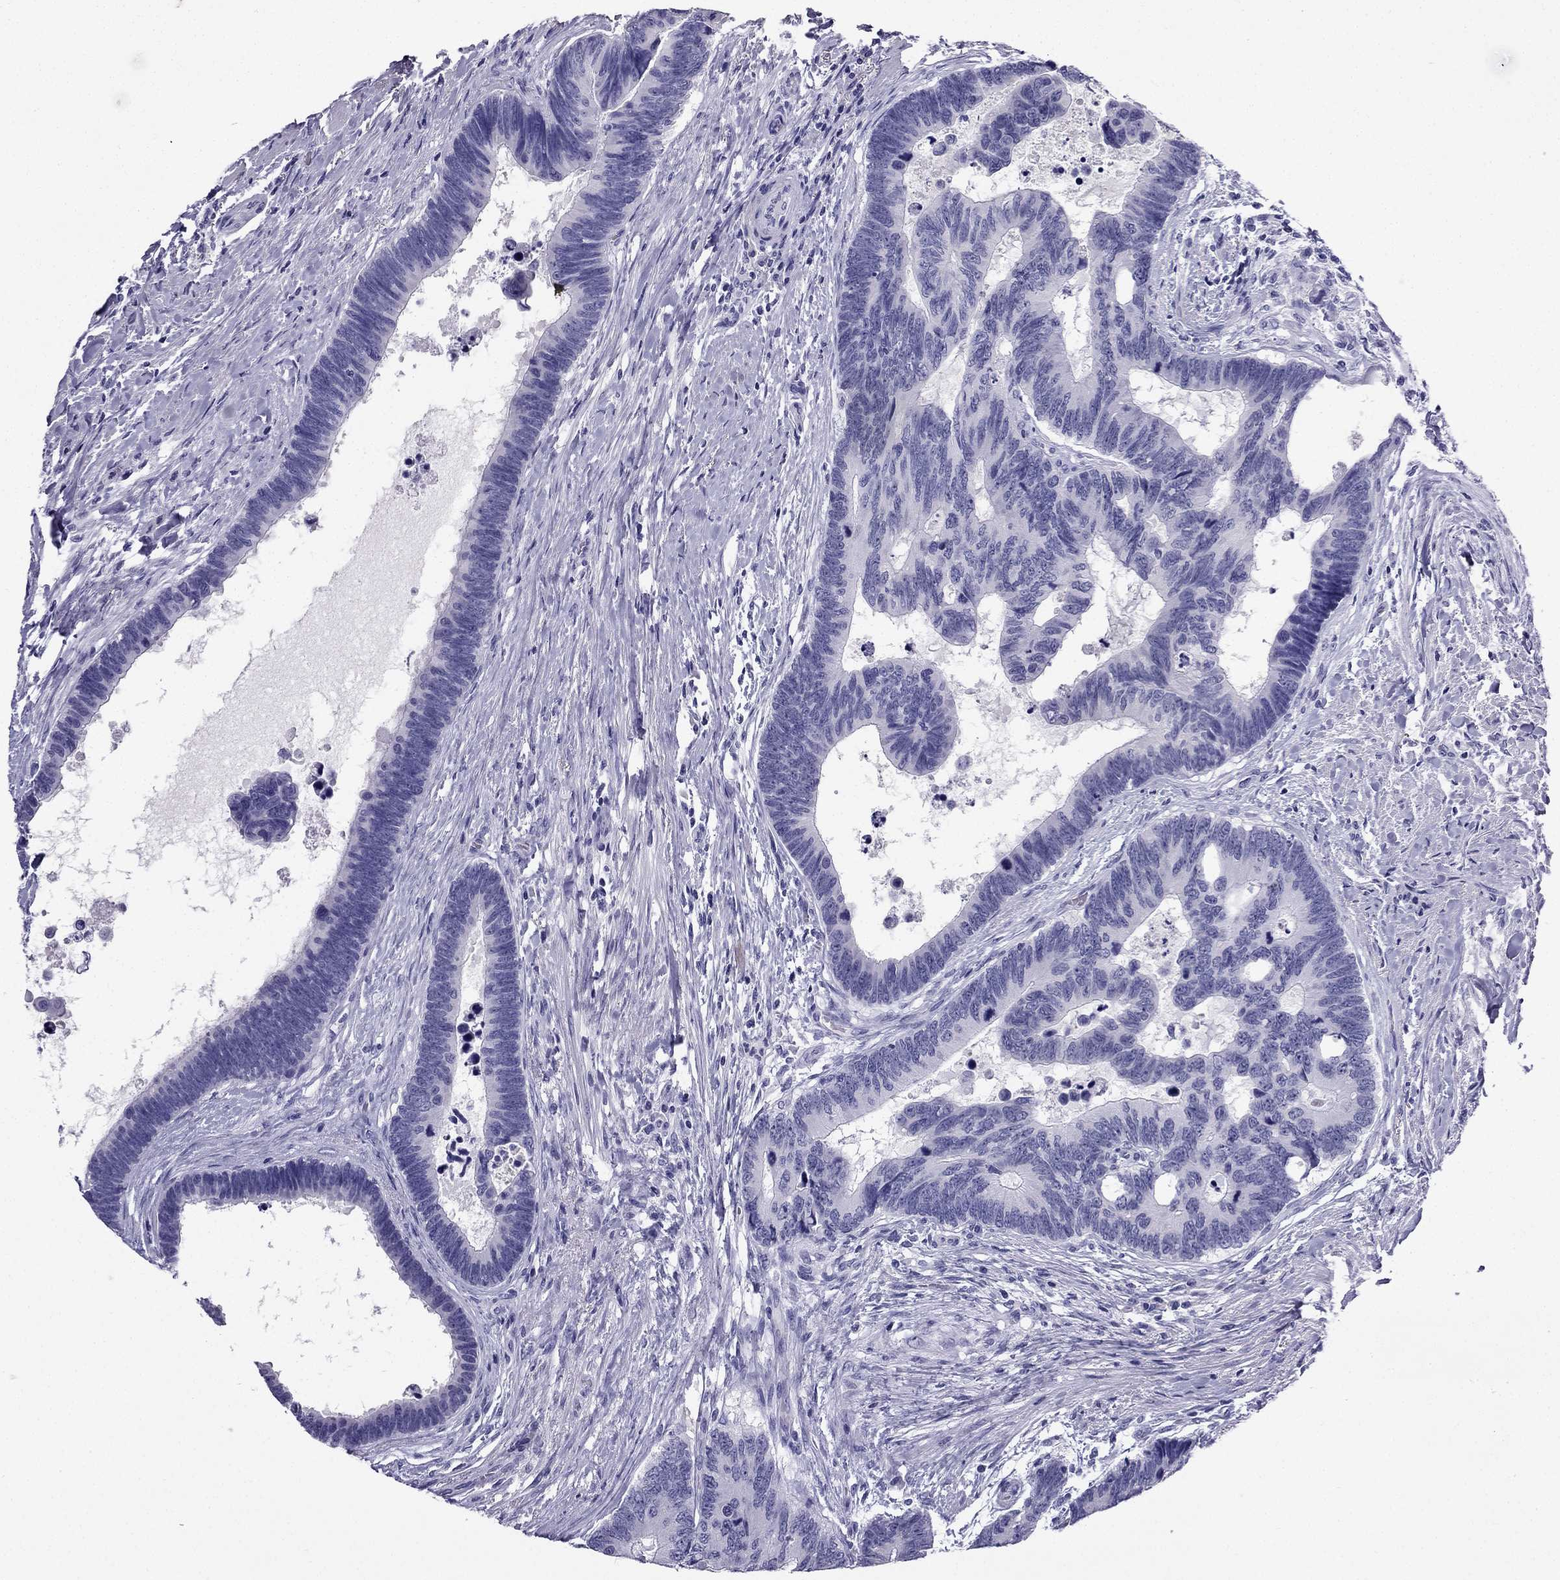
{"staining": {"intensity": "negative", "quantity": "none", "location": "none"}, "tissue": "colorectal cancer", "cell_type": "Tumor cells", "image_type": "cancer", "snomed": [{"axis": "morphology", "description": "Adenocarcinoma, NOS"}, {"axis": "topography", "description": "Colon"}], "caption": "Human colorectal cancer stained for a protein using immunohistochemistry (IHC) reveals no positivity in tumor cells.", "gene": "NPTX1", "patient": {"sex": "female", "age": 77}}